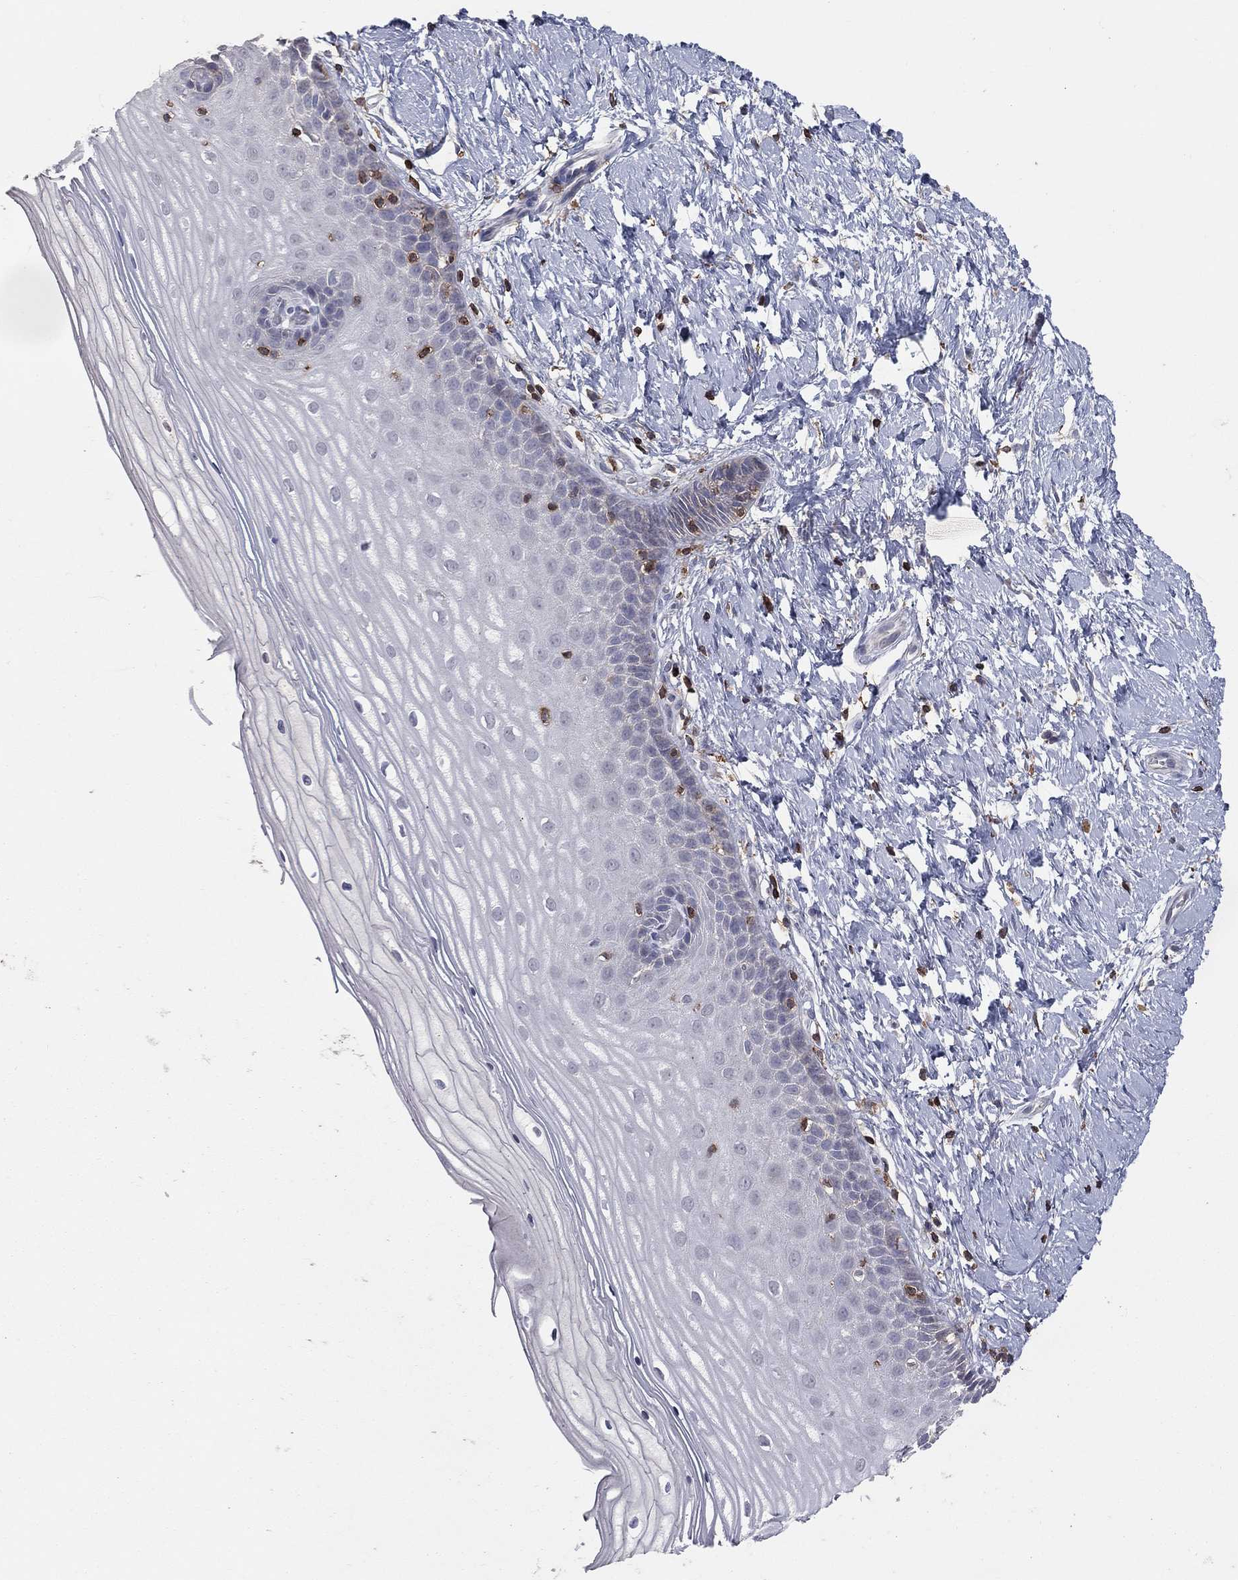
{"staining": {"intensity": "negative", "quantity": "none", "location": "none"}, "tissue": "cervix", "cell_type": "Glandular cells", "image_type": "normal", "snomed": [{"axis": "morphology", "description": "Normal tissue, NOS"}, {"axis": "topography", "description": "Cervix"}], "caption": "Immunohistochemistry micrograph of unremarkable cervix: human cervix stained with DAB reveals no significant protein expression in glandular cells. (DAB (3,3'-diaminobenzidine) immunohistochemistry with hematoxylin counter stain).", "gene": "PSTPIP1", "patient": {"sex": "female", "age": 37}}